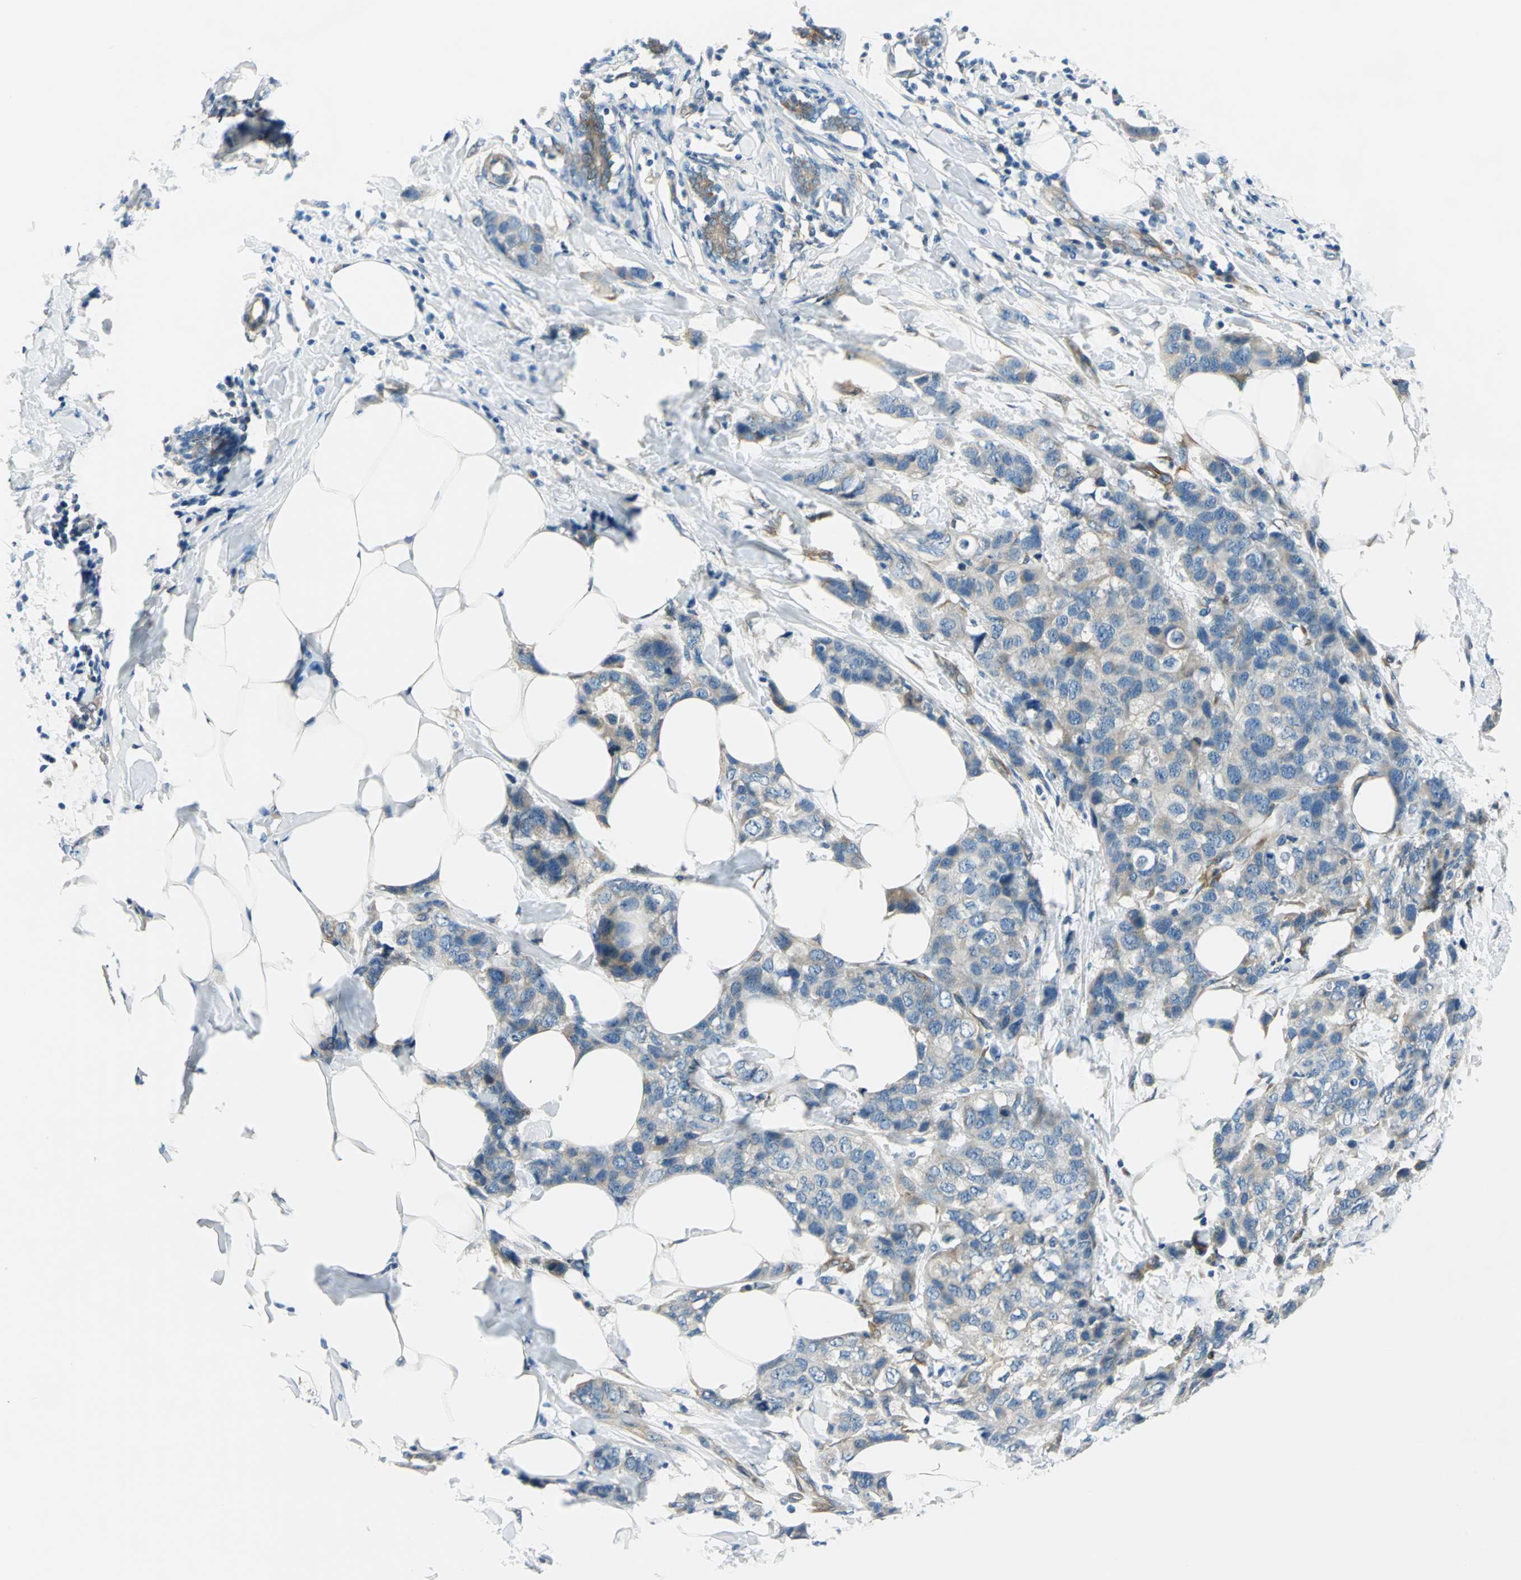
{"staining": {"intensity": "weak", "quantity": "25%-75%", "location": "cytoplasmic/membranous"}, "tissue": "breast cancer", "cell_type": "Tumor cells", "image_type": "cancer", "snomed": [{"axis": "morphology", "description": "Normal tissue, NOS"}, {"axis": "morphology", "description": "Duct carcinoma"}, {"axis": "topography", "description": "Breast"}], "caption": "Breast infiltrating ductal carcinoma stained with a protein marker reveals weak staining in tumor cells.", "gene": "CDC42EP1", "patient": {"sex": "female", "age": 50}}